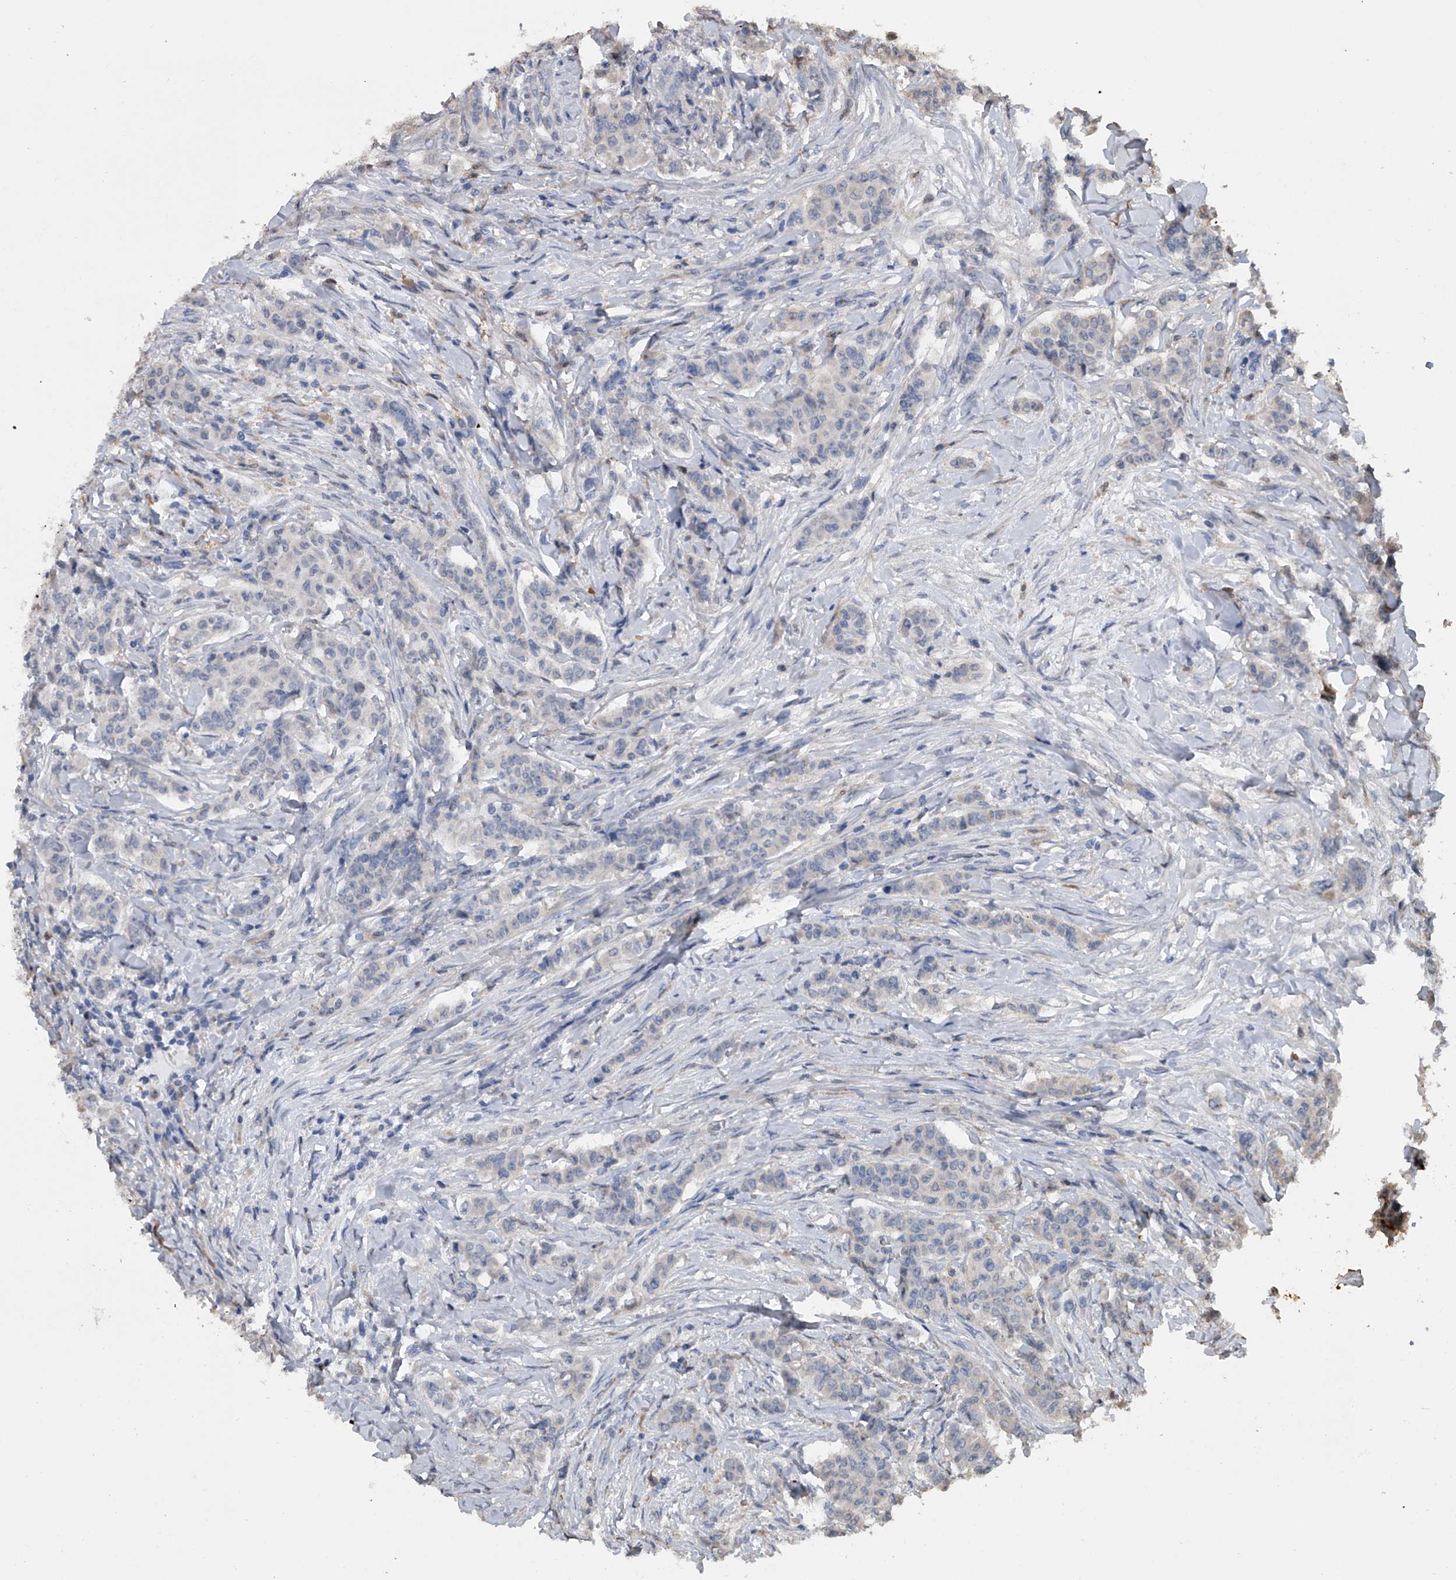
{"staining": {"intensity": "negative", "quantity": "none", "location": "none"}, "tissue": "breast cancer", "cell_type": "Tumor cells", "image_type": "cancer", "snomed": [{"axis": "morphology", "description": "Duct carcinoma"}, {"axis": "topography", "description": "Breast"}], "caption": "Intraductal carcinoma (breast) was stained to show a protein in brown. There is no significant positivity in tumor cells. The staining was performed using DAB (3,3'-diaminobenzidine) to visualize the protein expression in brown, while the nuclei were stained in blue with hematoxylin (Magnification: 20x).", "gene": "DOCK9", "patient": {"sex": "female", "age": 40}}